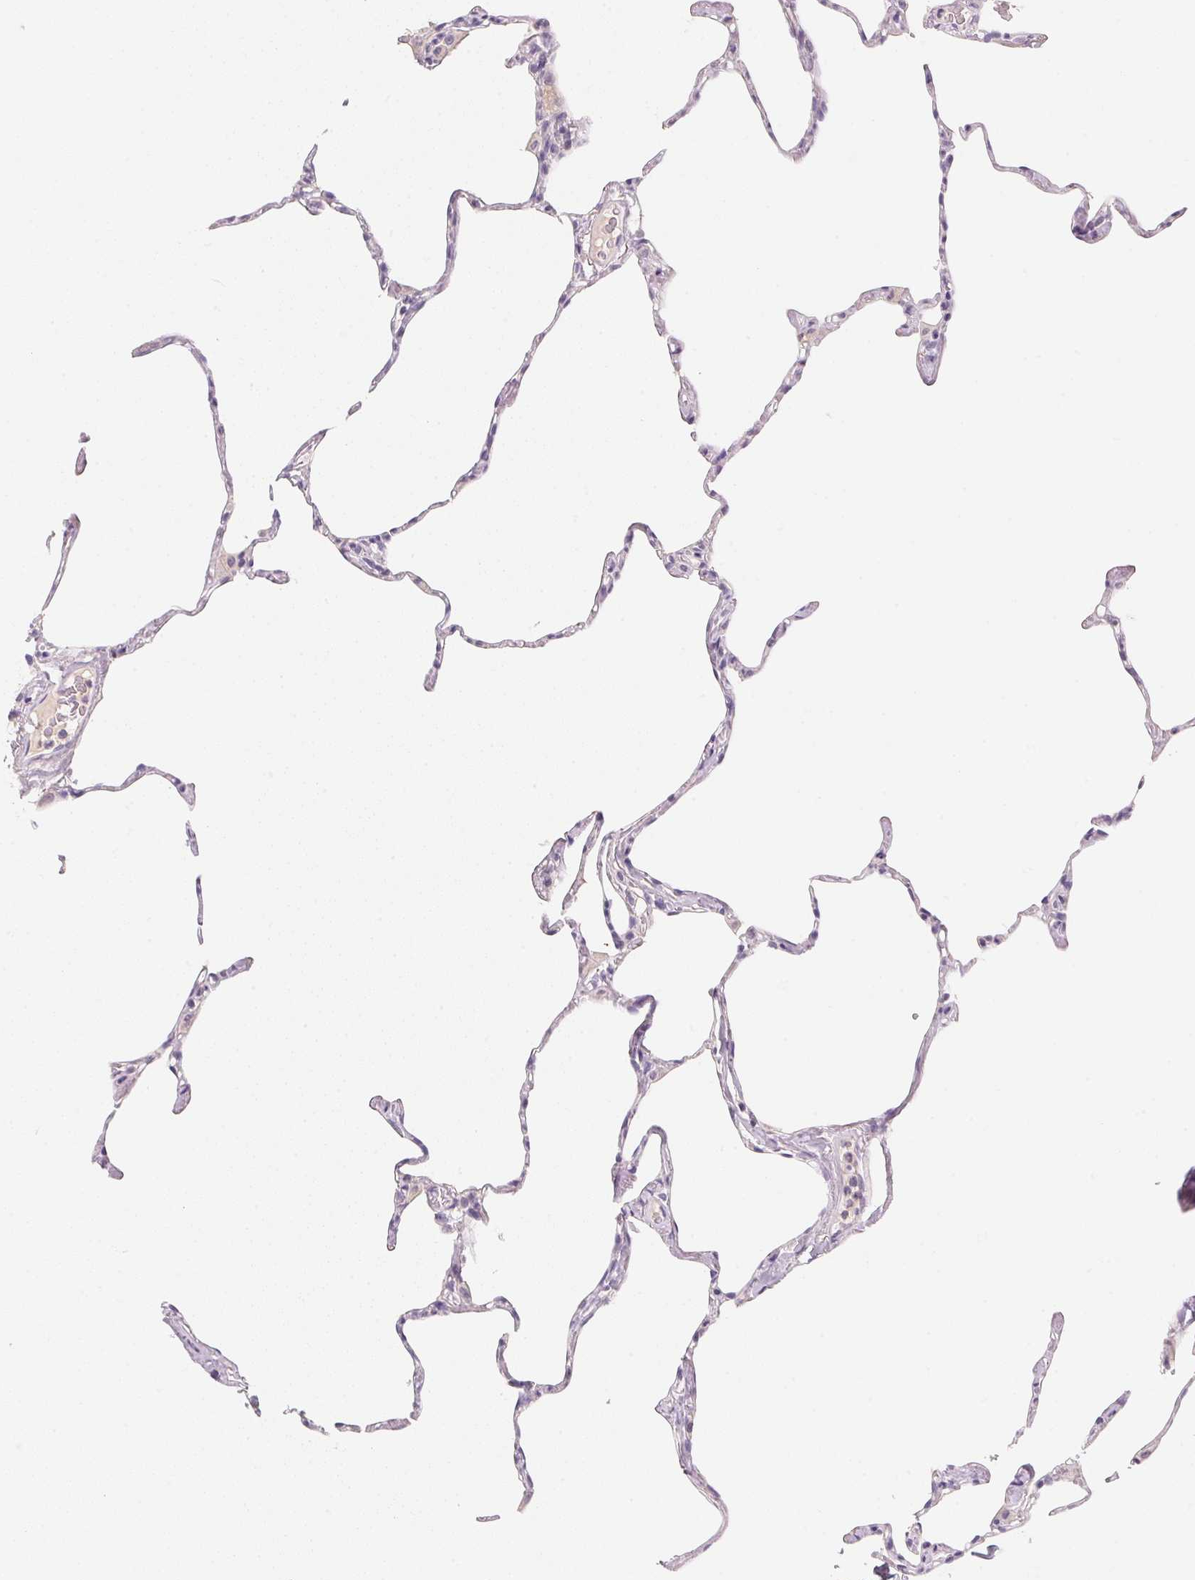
{"staining": {"intensity": "weak", "quantity": "<25%", "location": "cytoplasmic/membranous"}, "tissue": "lung", "cell_type": "Alveolar cells", "image_type": "normal", "snomed": [{"axis": "morphology", "description": "Normal tissue, NOS"}, {"axis": "topography", "description": "Lung"}], "caption": "Unremarkable lung was stained to show a protein in brown. There is no significant staining in alveolar cells. (Stains: DAB immunohistochemistry with hematoxylin counter stain, Microscopy: brightfield microscopy at high magnification).", "gene": "MCOLN3", "patient": {"sex": "male", "age": 65}}